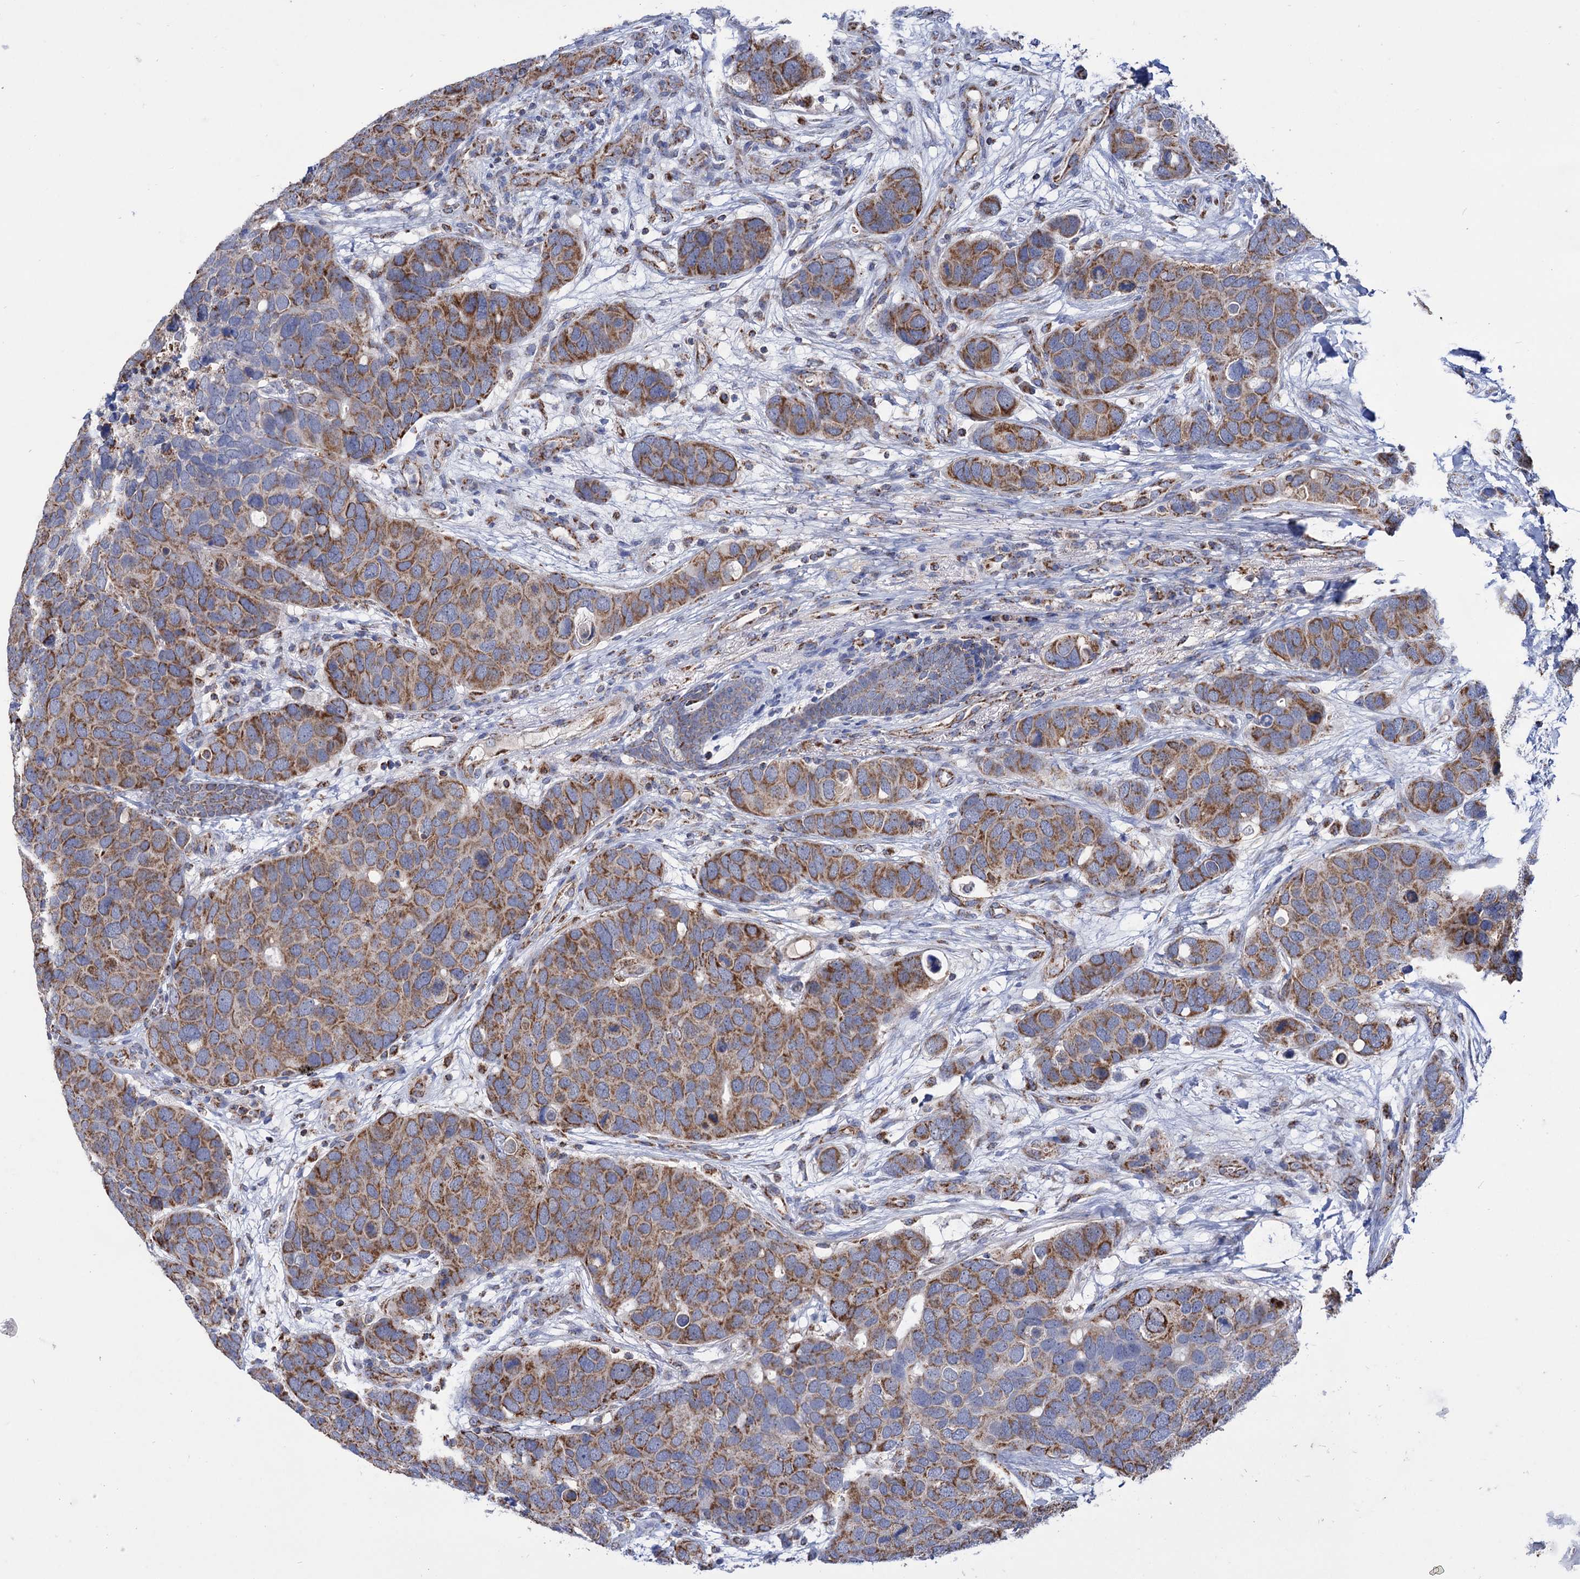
{"staining": {"intensity": "moderate", "quantity": ">75%", "location": "cytoplasmic/membranous"}, "tissue": "breast cancer", "cell_type": "Tumor cells", "image_type": "cancer", "snomed": [{"axis": "morphology", "description": "Duct carcinoma"}, {"axis": "topography", "description": "Breast"}], "caption": "Breast invasive ductal carcinoma stained with a protein marker reveals moderate staining in tumor cells.", "gene": "ABHD10", "patient": {"sex": "female", "age": 83}}